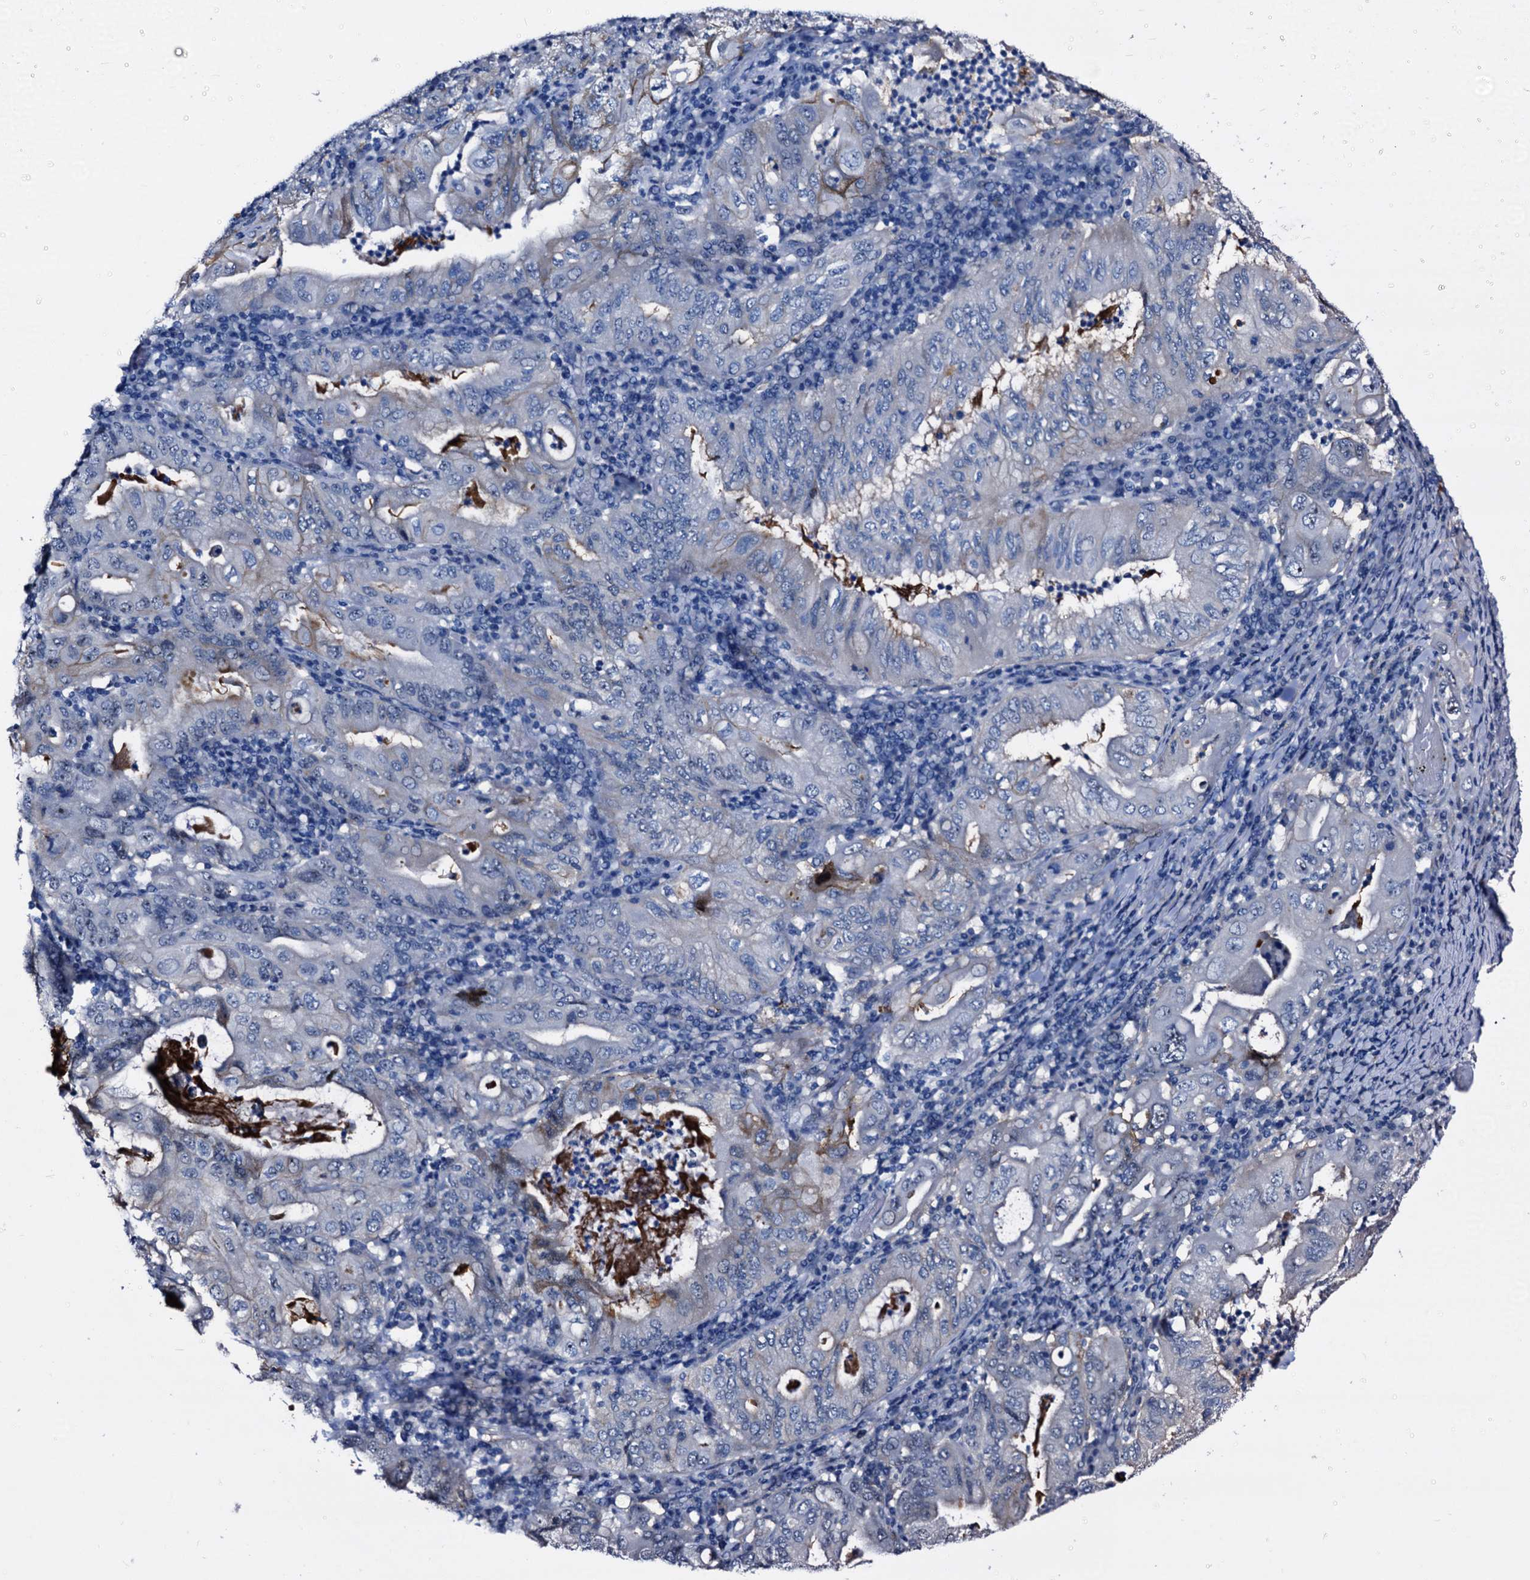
{"staining": {"intensity": "negative", "quantity": "none", "location": "none"}, "tissue": "stomach cancer", "cell_type": "Tumor cells", "image_type": "cancer", "snomed": [{"axis": "morphology", "description": "Normal tissue, NOS"}, {"axis": "morphology", "description": "Adenocarcinoma, NOS"}, {"axis": "topography", "description": "Esophagus"}, {"axis": "topography", "description": "Stomach, upper"}, {"axis": "topography", "description": "Peripheral nerve tissue"}], "caption": "DAB (3,3'-diaminobenzidine) immunohistochemical staining of human stomach cancer displays no significant expression in tumor cells.", "gene": "EMG1", "patient": {"sex": "male", "age": 62}}